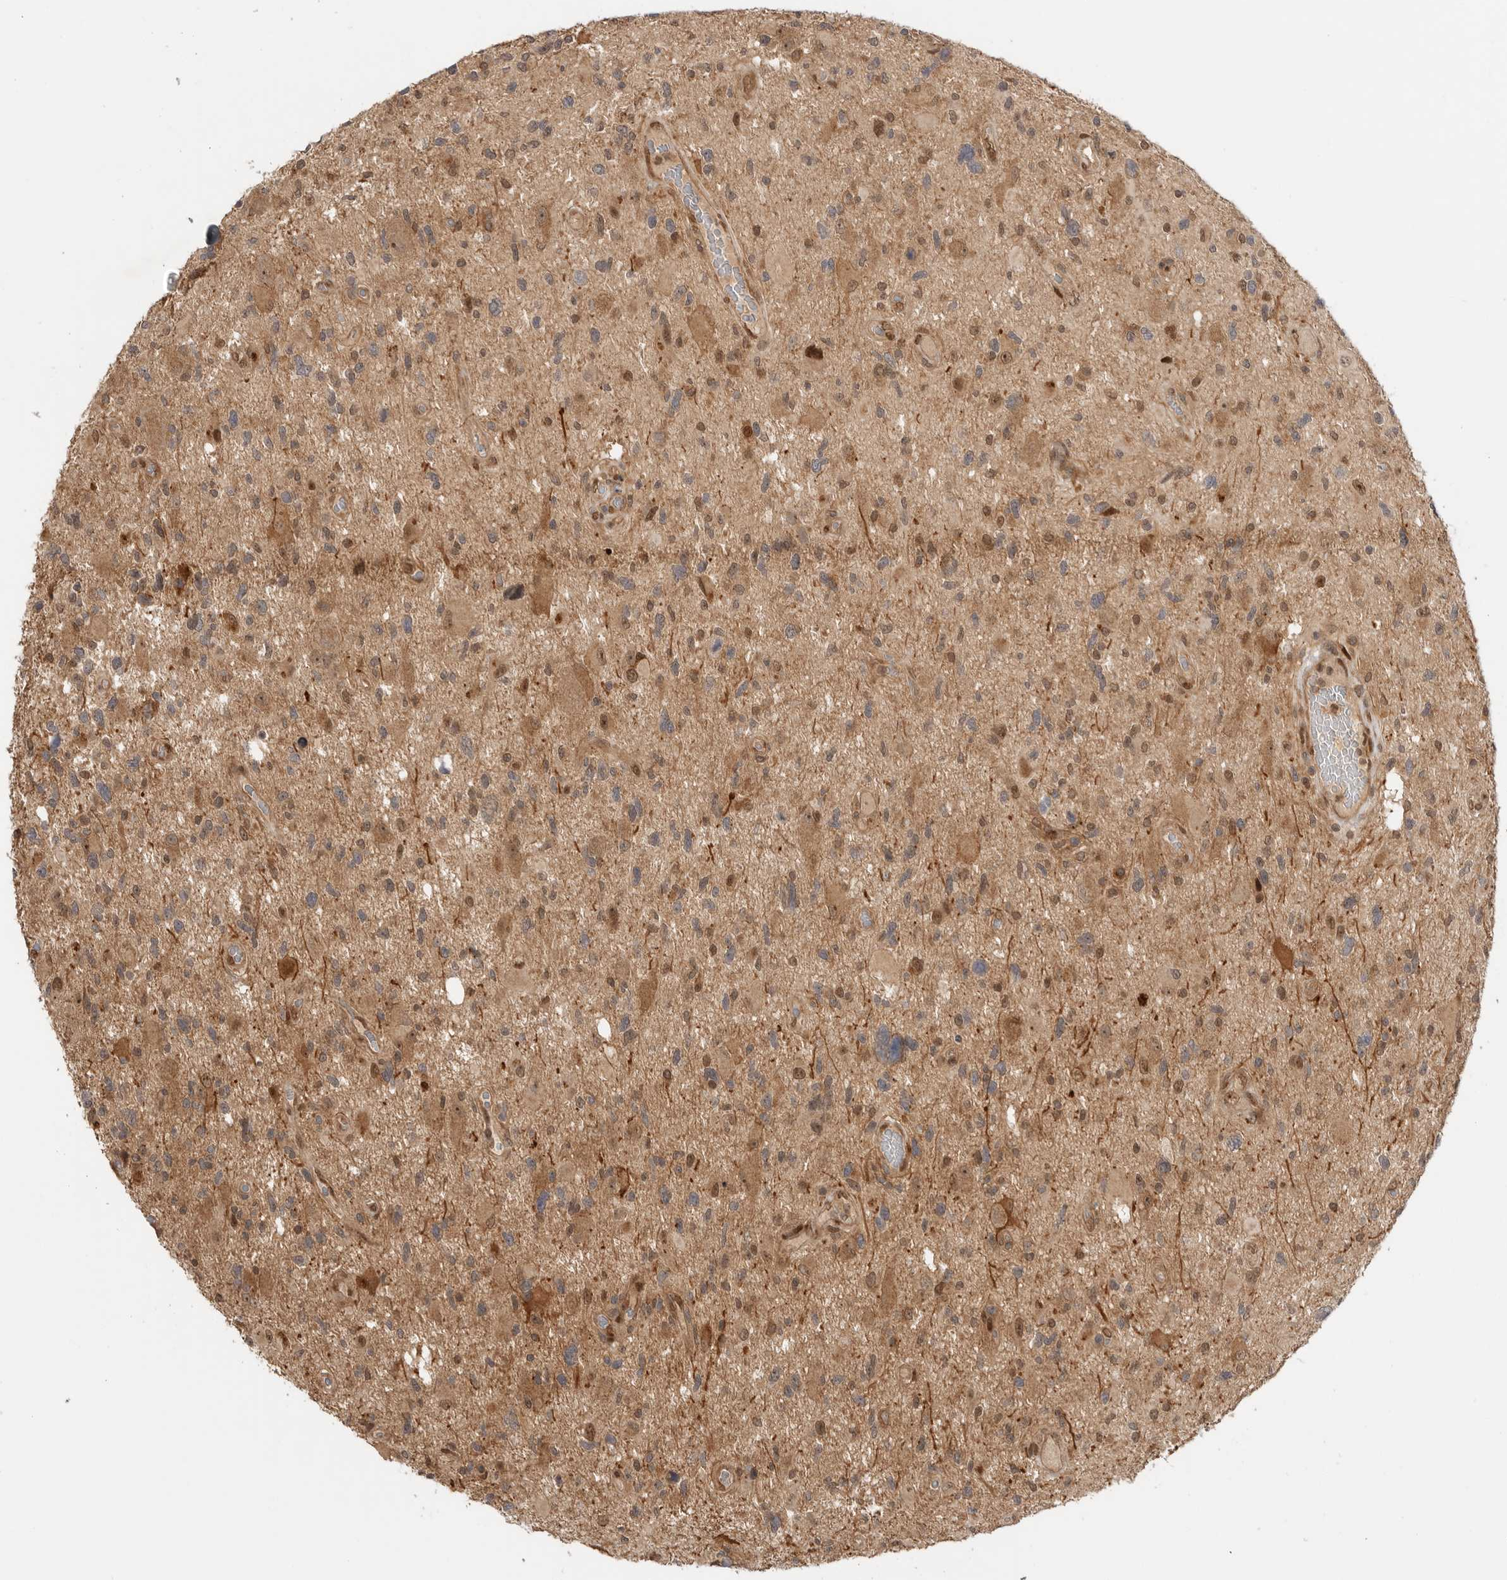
{"staining": {"intensity": "weak", "quantity": ">75%", "location": "cytoplasmic/membranous,nuclear"}, "tissue": "glioma", "cell_type": "Tumor cells", "image_type": "cancer", "snomed": [{"axis": "morphology", "description": "Glioma, malignant, High grade"}, {"axis": "topography", "description": "Brain"}], "caption": "Tumor cells show weak cytoplasmic/membranous and nuclear staining in approximately >75% of cells in high-grade glioma (malignant). The staining was performed using DAB to visualize the protein expression in brown, while the nuclei were stained in blue with hematoxylin (Magnification: 20x).", "gene": "DCAF8", "patient": {"sex": "male", "age": 33}}